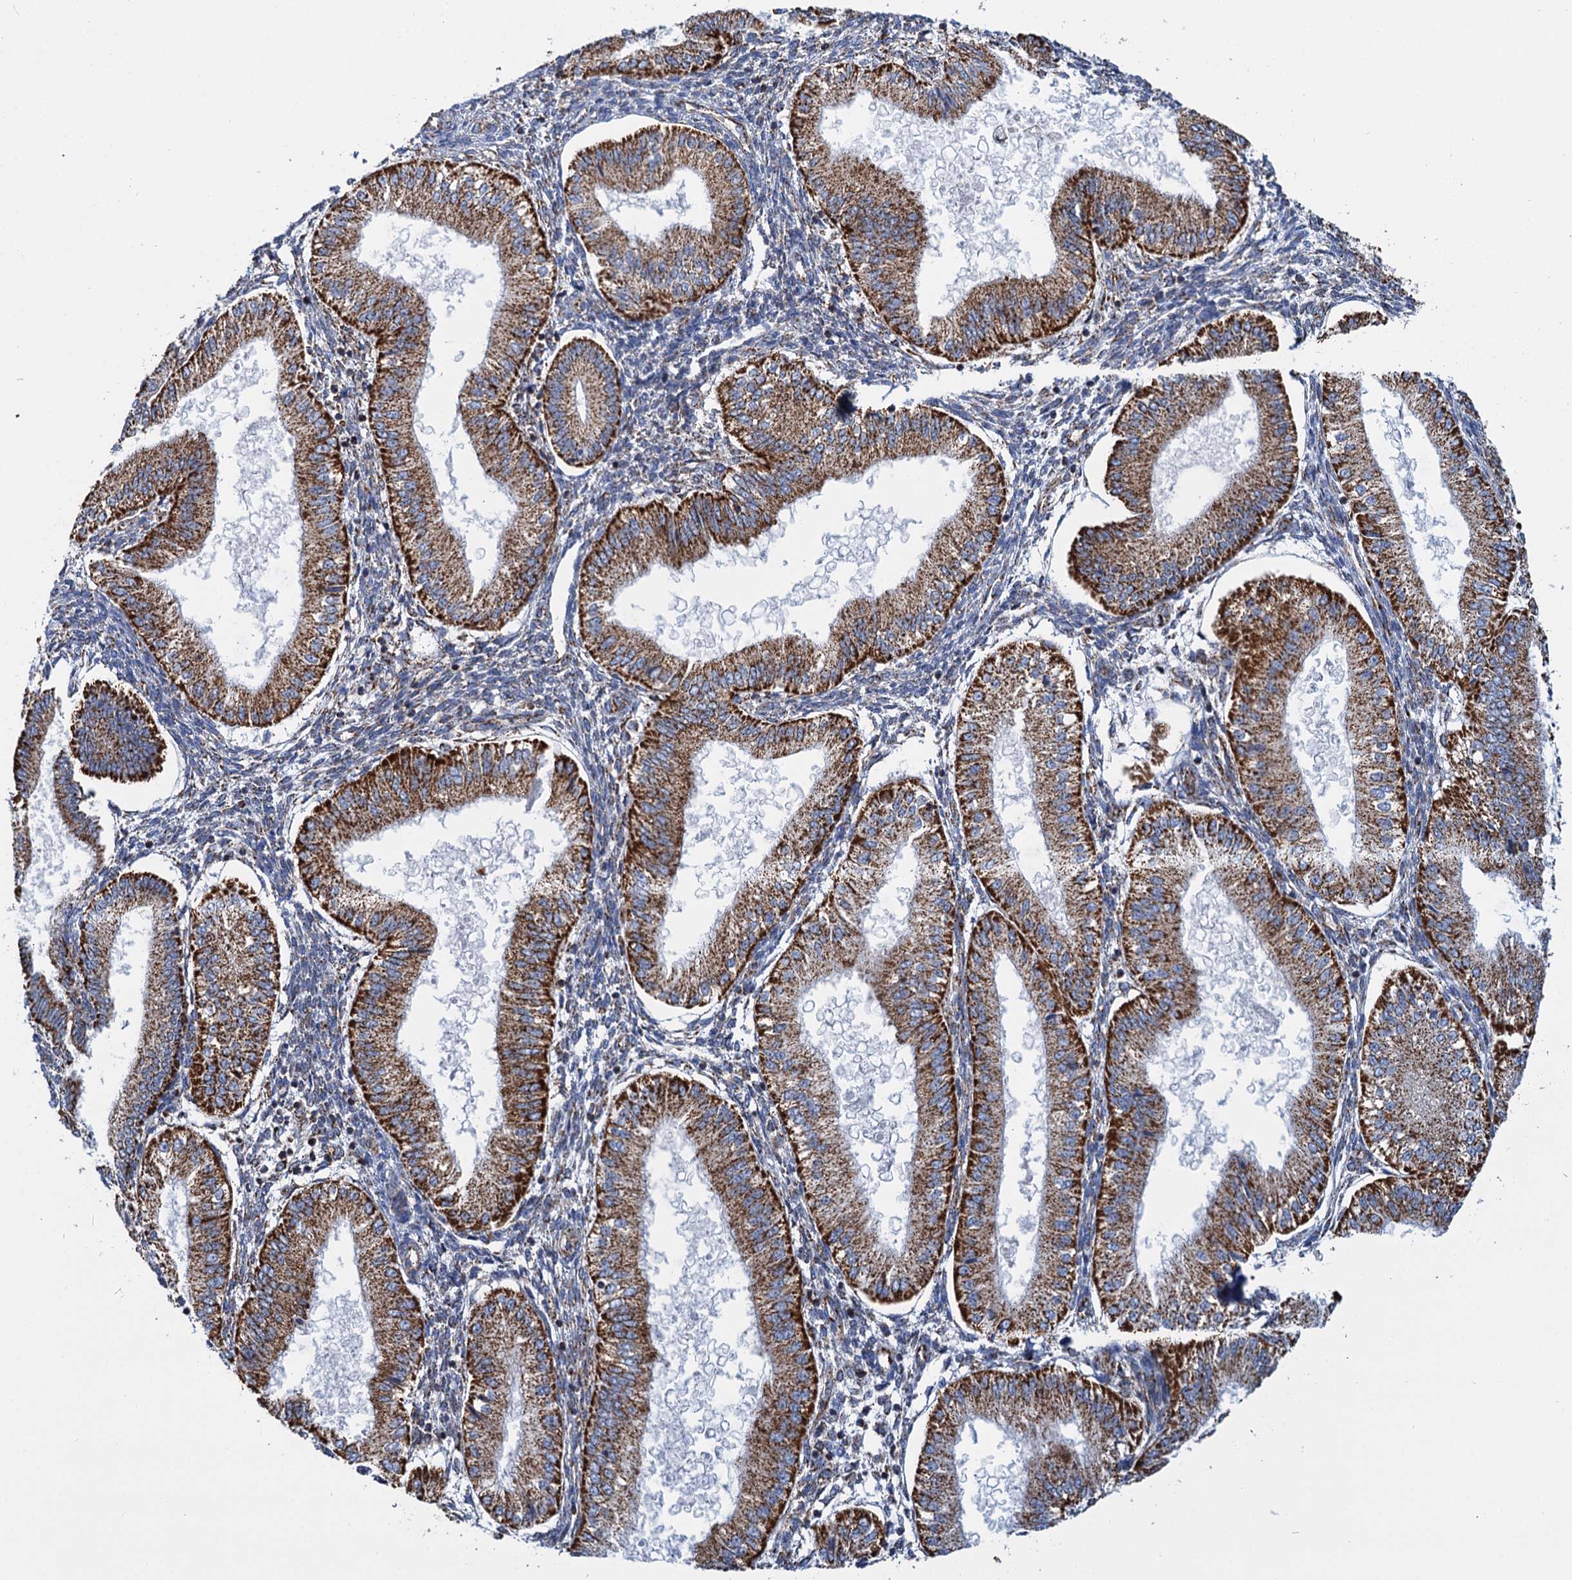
{"staining": {"intensity": "moderate", "quantity": "25%-75%", "location": "cytoplasmic/membranous"}, "tissue": "endometrium", "cell_type": "Cells in endometrial stroma", "image_type": "normal", "snomed": [{"axis": "morphology", "description": "Normal tissue, NOS"}, {"axis": "topography", "description": "Endometrium"}], "caption": "Endometrium stained with DAB (3,3'-diaminobenzidine) immunohistochemistry (IHC) reveals medium levels of moderate cytoplasmic/membranous staining in about 25%-75% of cells in endometrial stroma.", "gene": "CCP110", "patient": {"sex": "female", "age": 39}}